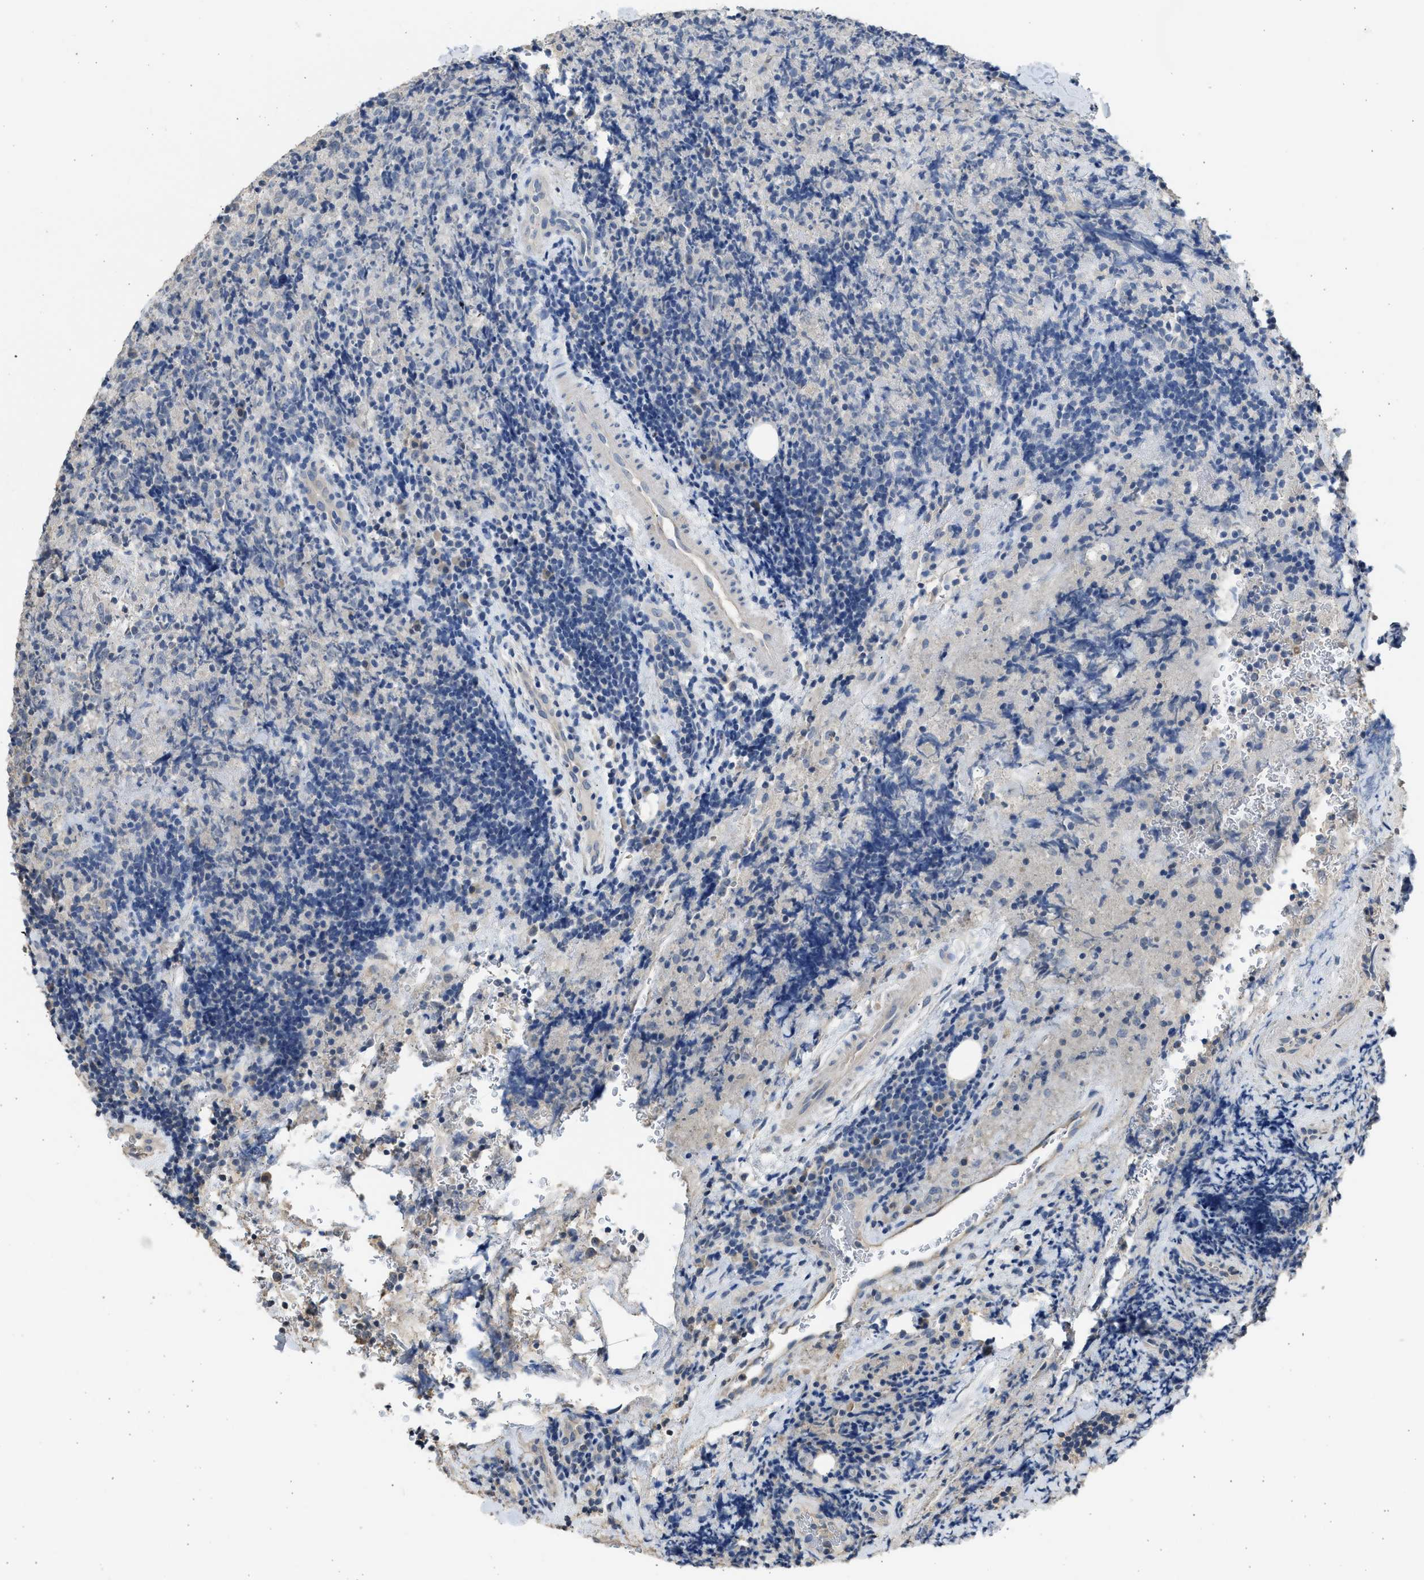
{"staining": {"intensity": "negative", "quantity": "none", "location": "none"}, "tissue": "lymphoma", "cell_type": "Tumor cells", "image_type": "cancer", "snomed": [{"axis": "morphology", "description": "Malignant lymphoma, non-Hodgkin's type, High grade"}, {"axis": "topography", "description": "Tonsil"}], "caption": "High-grade malignant lymphoma, non-Hodgkin's type was stained to show a protein in brown. There is no significant staining in tumor cells. Brightfield microscopy of immunohistochemistry (IHC) stained with DAB (brown) and hematoxylin (blue), captured at high magnification.", "gene": "SULT2A1", "patient": {"sex": "female", "age": 36}}